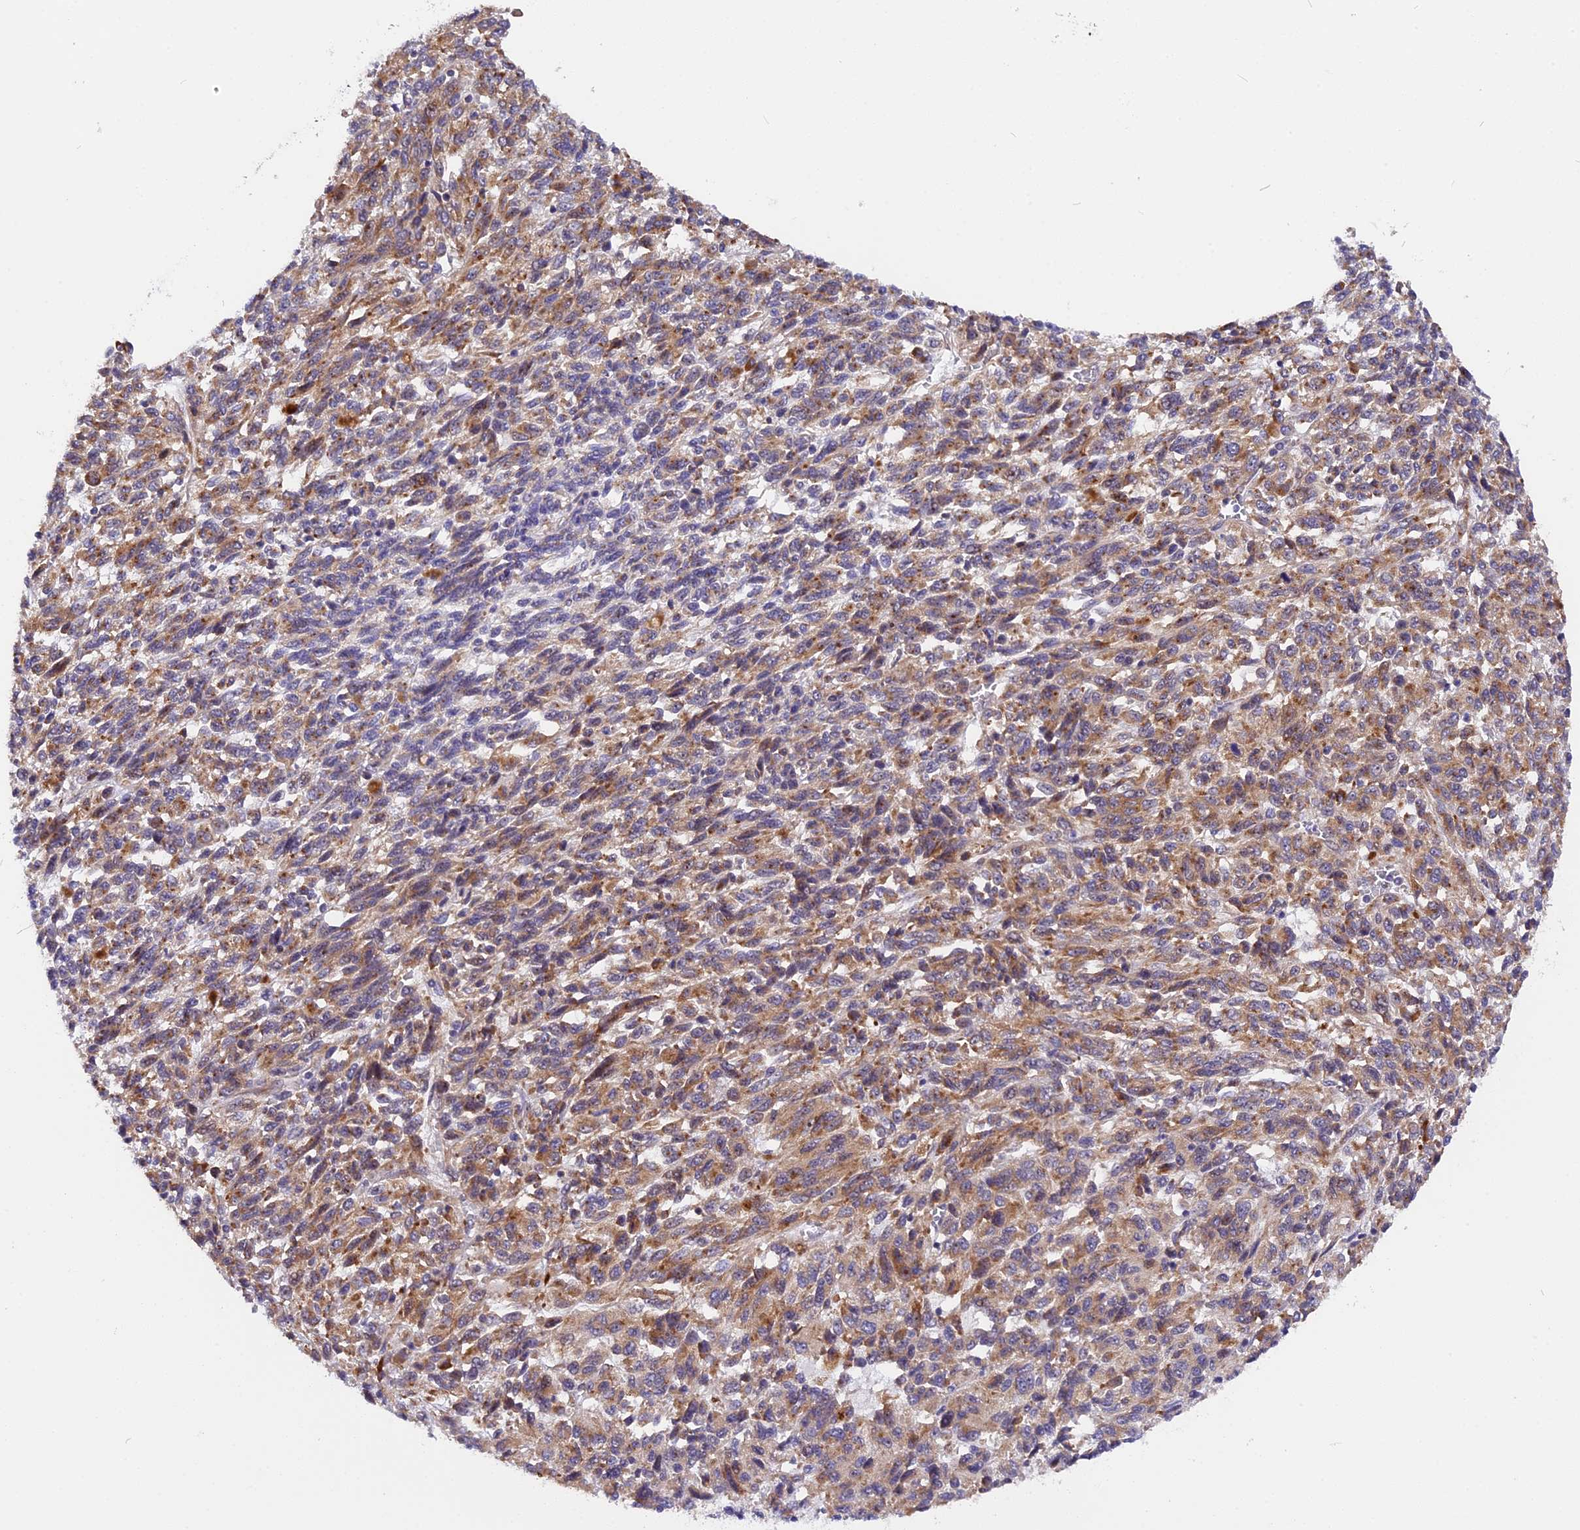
{"staining": {"intensity": "moderate", "quantity": "25%-75%", "location": "cytoplasmic/membranous"}, "tissue": "melanoma", "cell_type": "Tumor cells", "image_type": "cancer", "snomed": [{"axis": "morphology", "description": "Malignant melanoma, Metastatic site"}, {"axis": "topography", "description": "Lung"}], "caption": "Melanoma tissue reveals moderate cytoplasmic/membranous staining in about 25%-75% of tumor cells", "gene": "GNPTAB", "patient": {"sex": "male", "age": 64}}